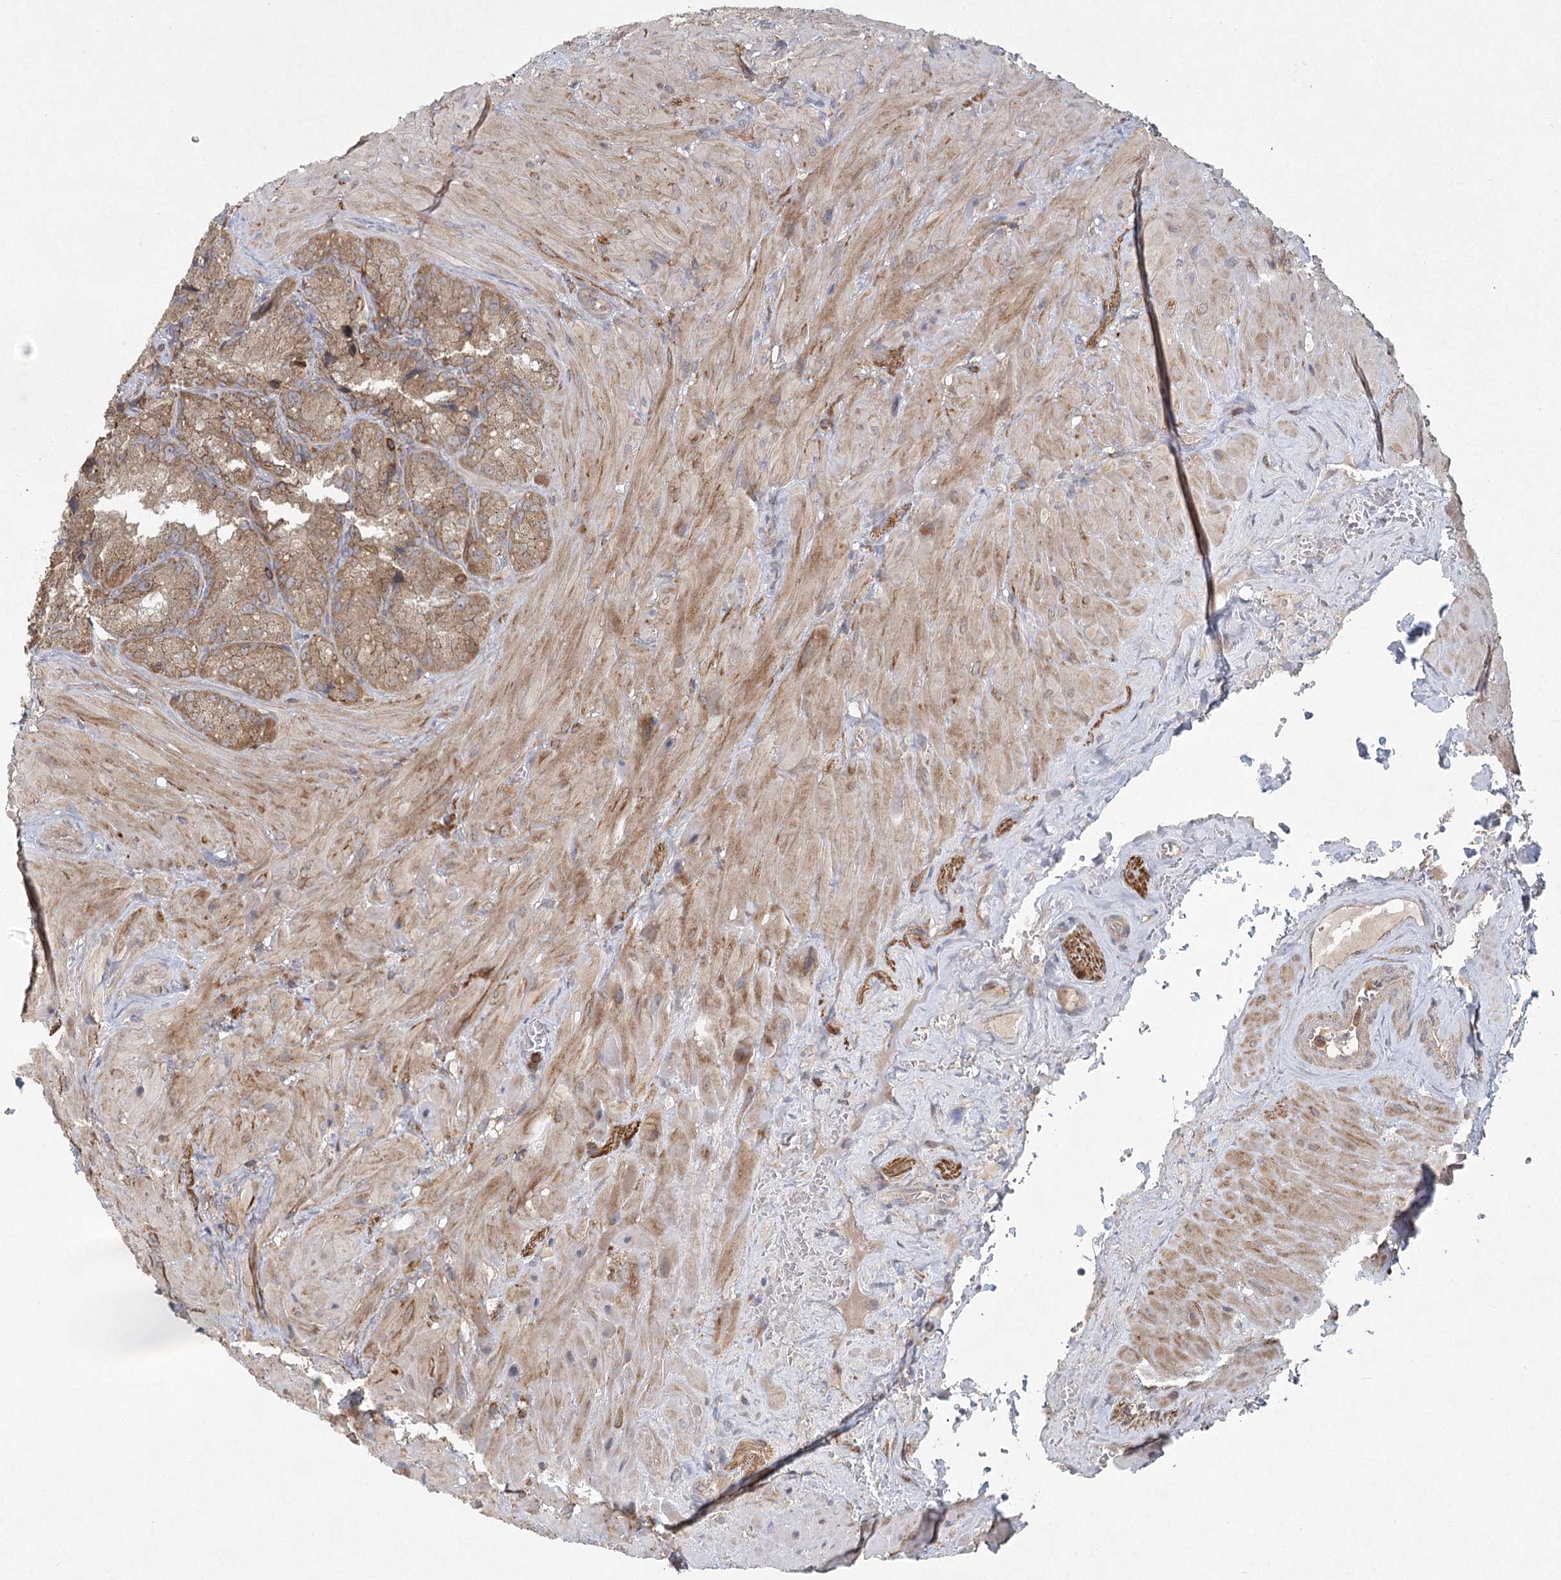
{"staining": {"intensity": "moderate", "quantity": ">75%", "location": "cytoplasmic/membranous"}, "tissue": "seminal vesicle", "cell_type": "Glandular cells", "image_type": "normal", "snomed": [{"axis": "morphology", "description": "Normal tissue, NOS"}, {"axis": "topography", "description": "Seminal veicle"}], "caption": "Benign seminal vesicle demonstrates moderate cytoplasmic/membranous expression in approximately >75% of glandular cells, visualized by immunohistochemistry. Using DAB (3,3'-diaminobenzidine) (brown) and hematoxylin (blue) stains, captured at high magnification using brightfield microscopy.", "gene": "PLEKHA7", "patient": {"sex": "male", "age": 62}}